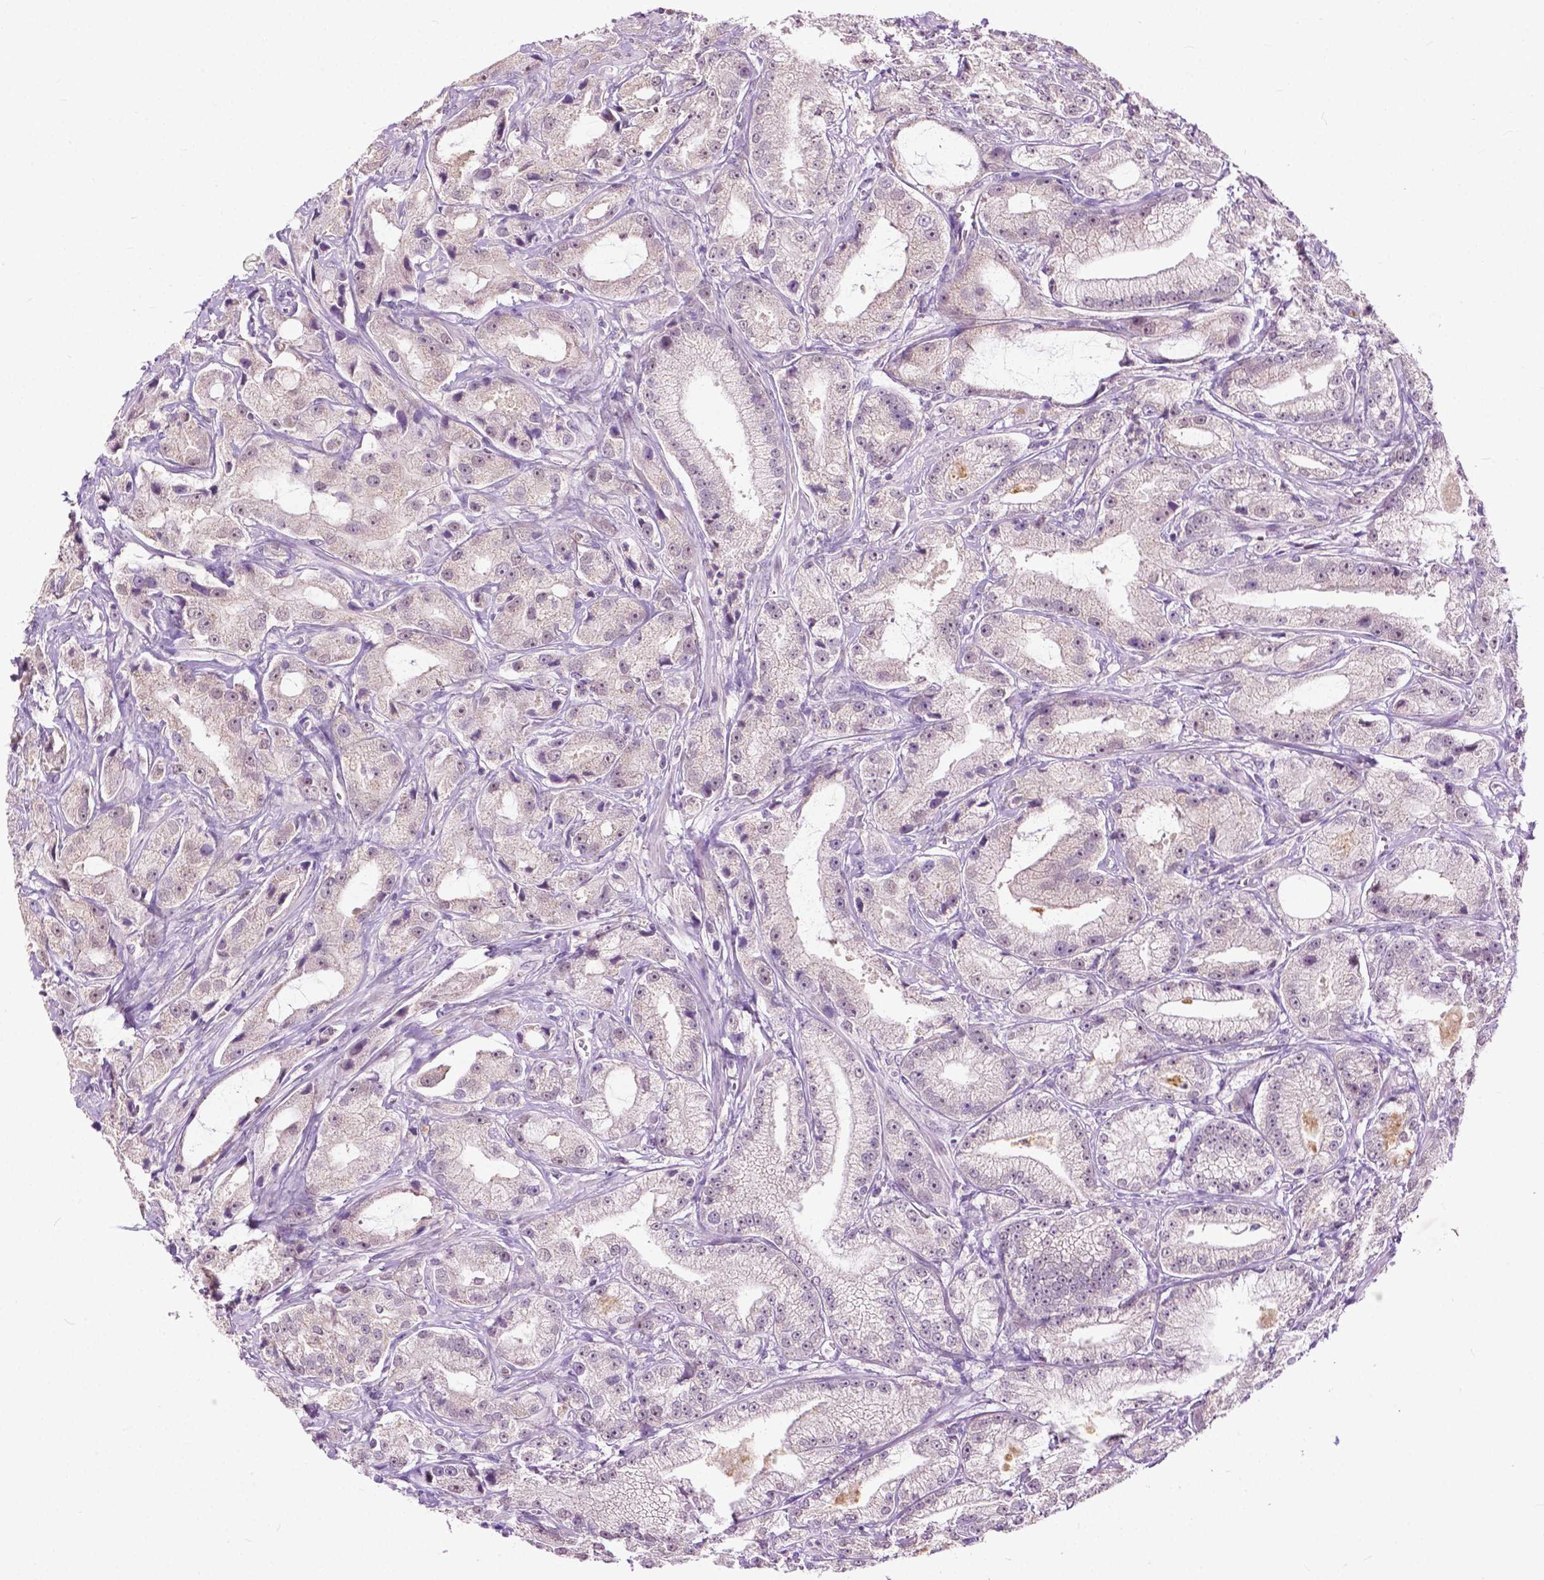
{"staining": {"intensity": "weak", "quantity": "<25%", "location": "cytoplasmic/membranous"}, "tissue": "prostate cancer", "cell_type": "Tumor cells", "image_type": "cancer", "snomed": [{"axis": "morphology", "description": "Adenocarcinoma, High grade"}, {"axis": "topography", "description": "Prostate"}], "caption": "IHC of human prostate cancer (adenocarcinoma (high-grade)) demonstrates no staining in tumor cells.", "gene": "TTC9B", "patient": {"sex": "male", "age": 64}}